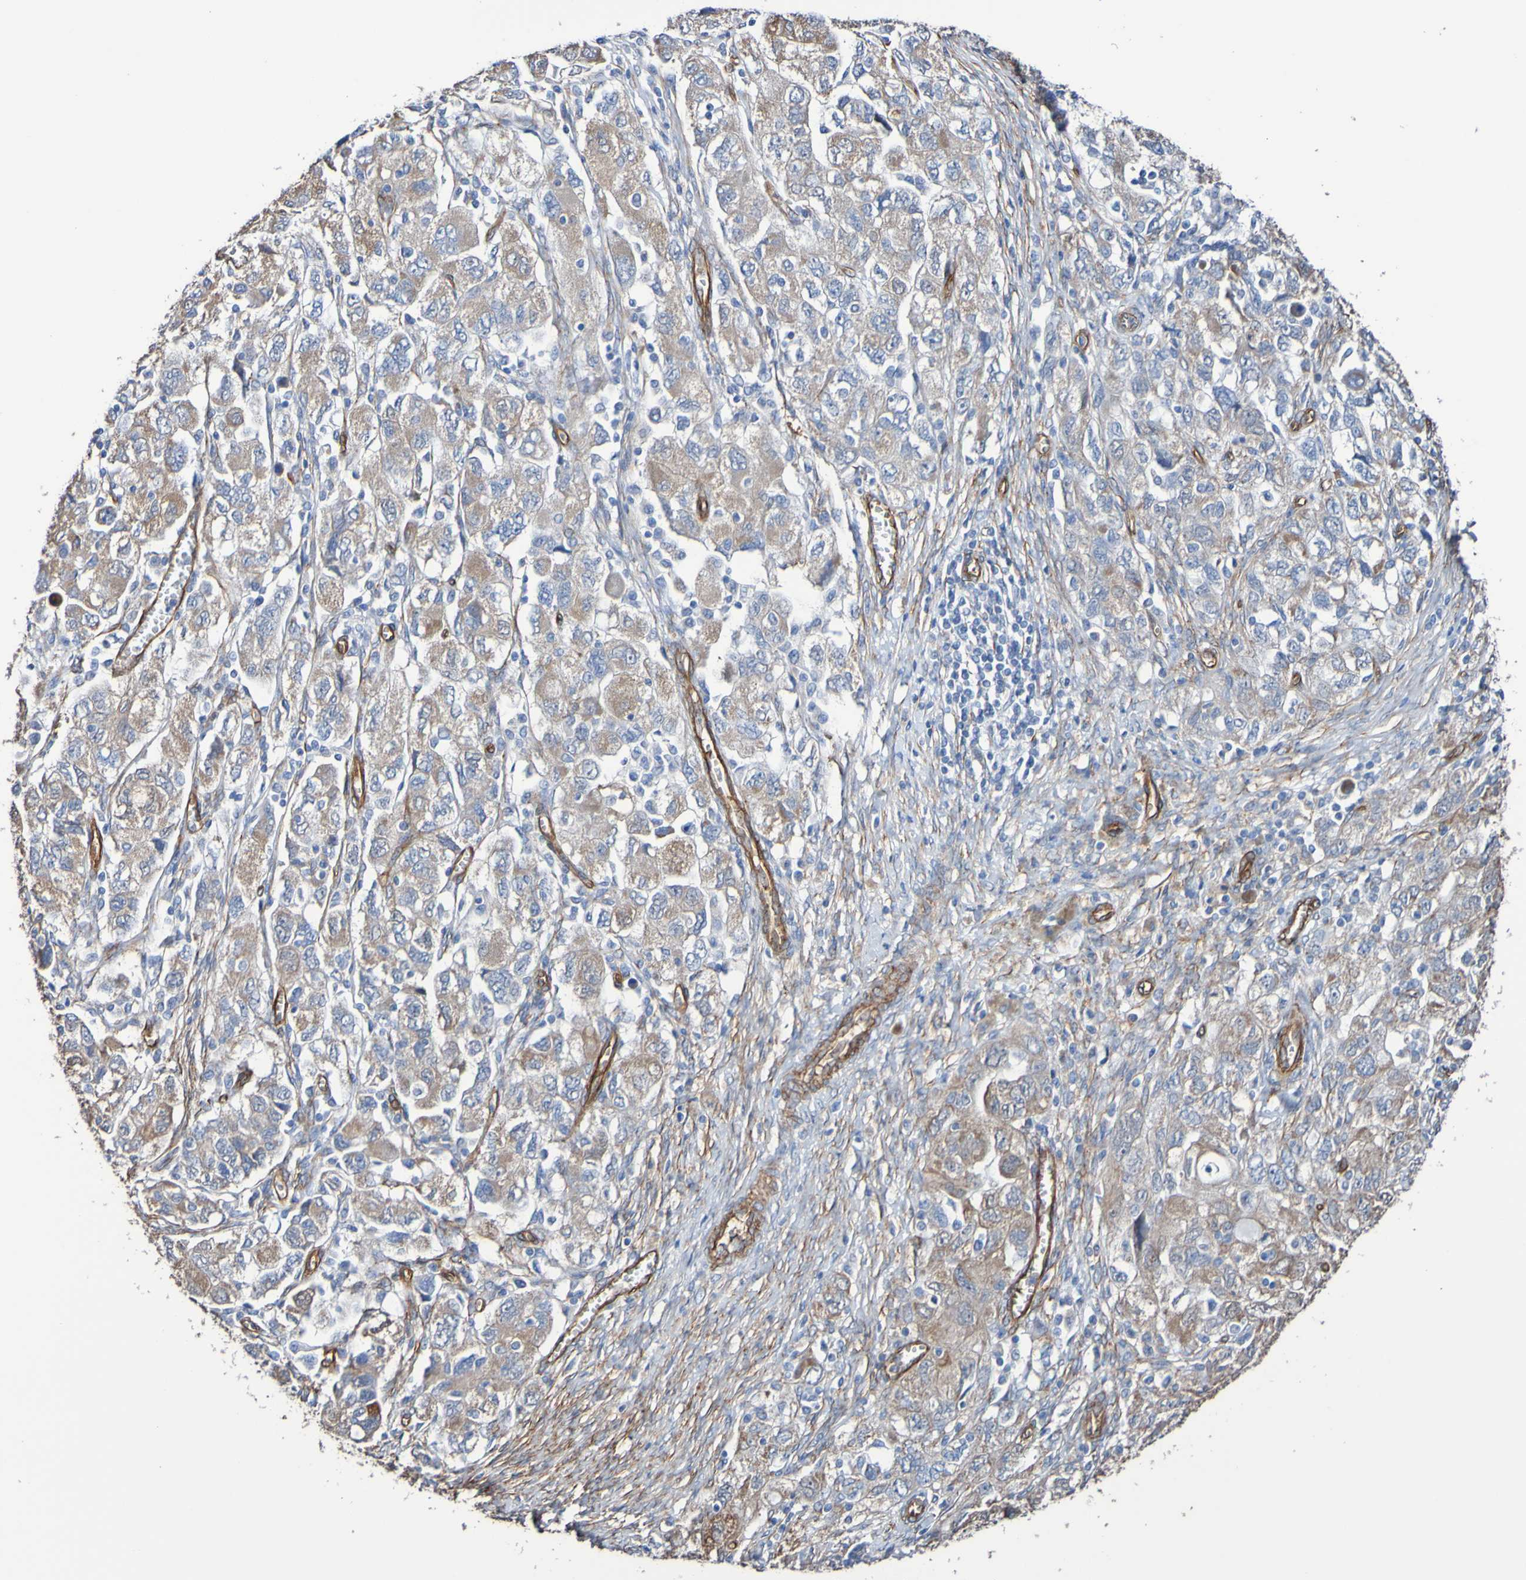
{"staining": {"intensity": "weak", "quantity": ">75%", "location": "cytoplasmic/membranous"}, "tissue": "ovarian cancer", "cell_type": "Tumor cells", "image_type": "cancer", "snomed": [{"axis": "morphology", "description": "Carcinoma, NOS"}, {"axis": "morphology", "description": "Cystadenocarcinoma, serous, NOS"}, {"axis": "topography", "description": "Ovary"}], "caption": "Ovarian cancer (serous cystadenocarcinoma) stained with DAB IHC displays low levels of weak cytoplasmic/membranous staining in approximately >75% of tumor cells. (Stains: DAB (3,3'-diaminobenzidine) in brown, nuclei in blue, Microscopy: brightfield microscopy at high magnification).", "gene": "ELMOD3", "patient": {"sex": "female", "age": 69}}